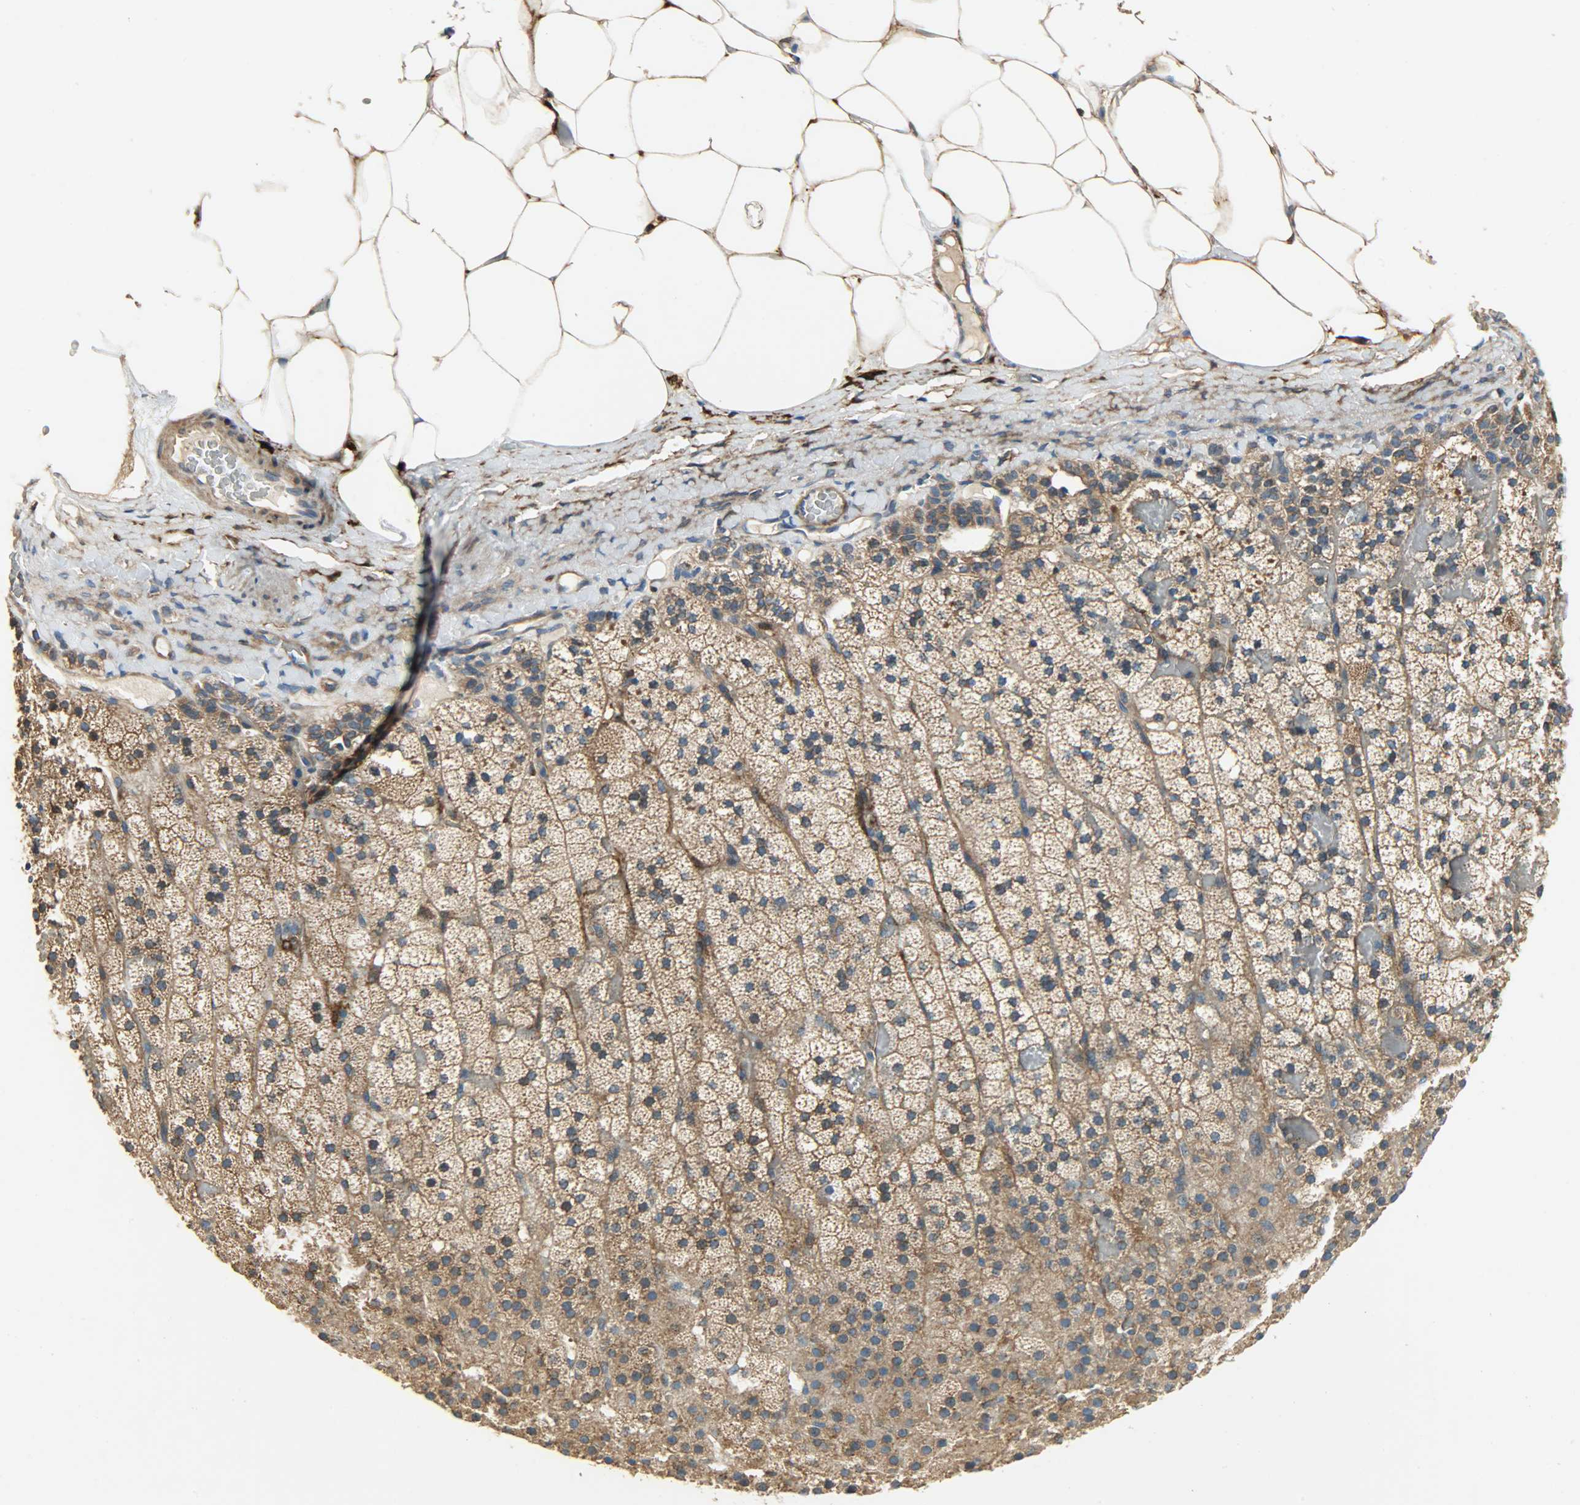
{"staining": {"intensity": "strong", "quantity": ">75%", "location": "cytoplasmic/membranous"}, "tissue": "adrenal gland", "cell_type": "Glandular cells", "image_type": "normal", "snomed": [{"axis": "morphology", "description": "Normal tissue, NOS"}, {"axis": "topography", "description": "Adrenal gland"}], "caption": "Human adrenal gland stained for a protein (brown) reveals strong cytoplasmic/membranous positive expression in approximately >75% of glandular cells.", "gene": "C1orf198", "patient": {"sex": "male", "age": 35}}